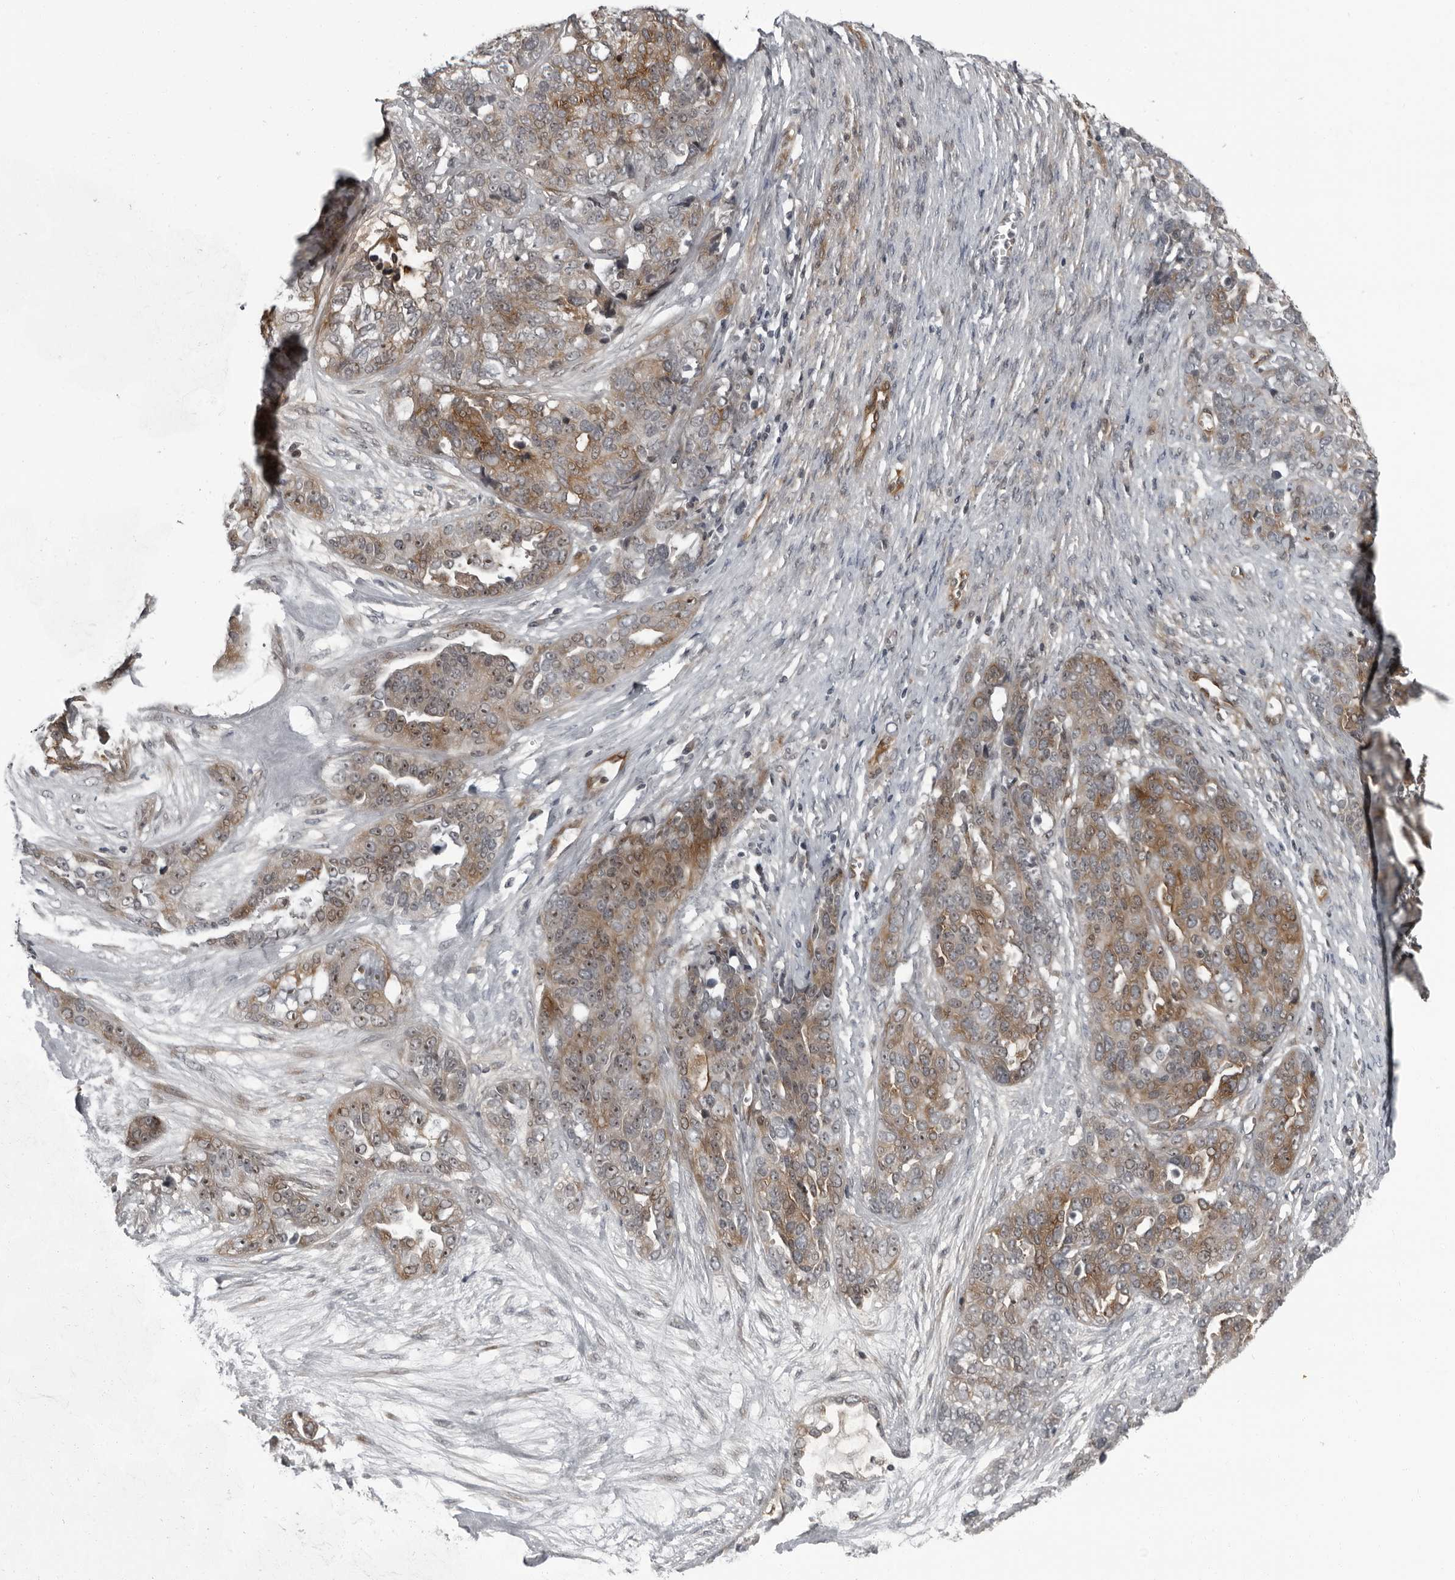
{"staining": {"intensity": "moderate", "quantity": ">75%", "location": "cytoplasmic/membranous,nuclear"}, "tissue": "ovarian cancer", "cell_type": "Tumor cells", "image_type": "cancer", "snomed": [{"axis": "morphology", "description": "Cystadenocarcinoma, serous, NOS"}, {"axis": "topography", "description": "Ovary"}], "caption": "Protein positivity by IHC shows moderate cytoplasmic/membranous and nuclear staining in about >75% of tumor cells in ovarian cancer.", "gene": "FAM102B", "patient": {"sex": "female", "age": 44}}